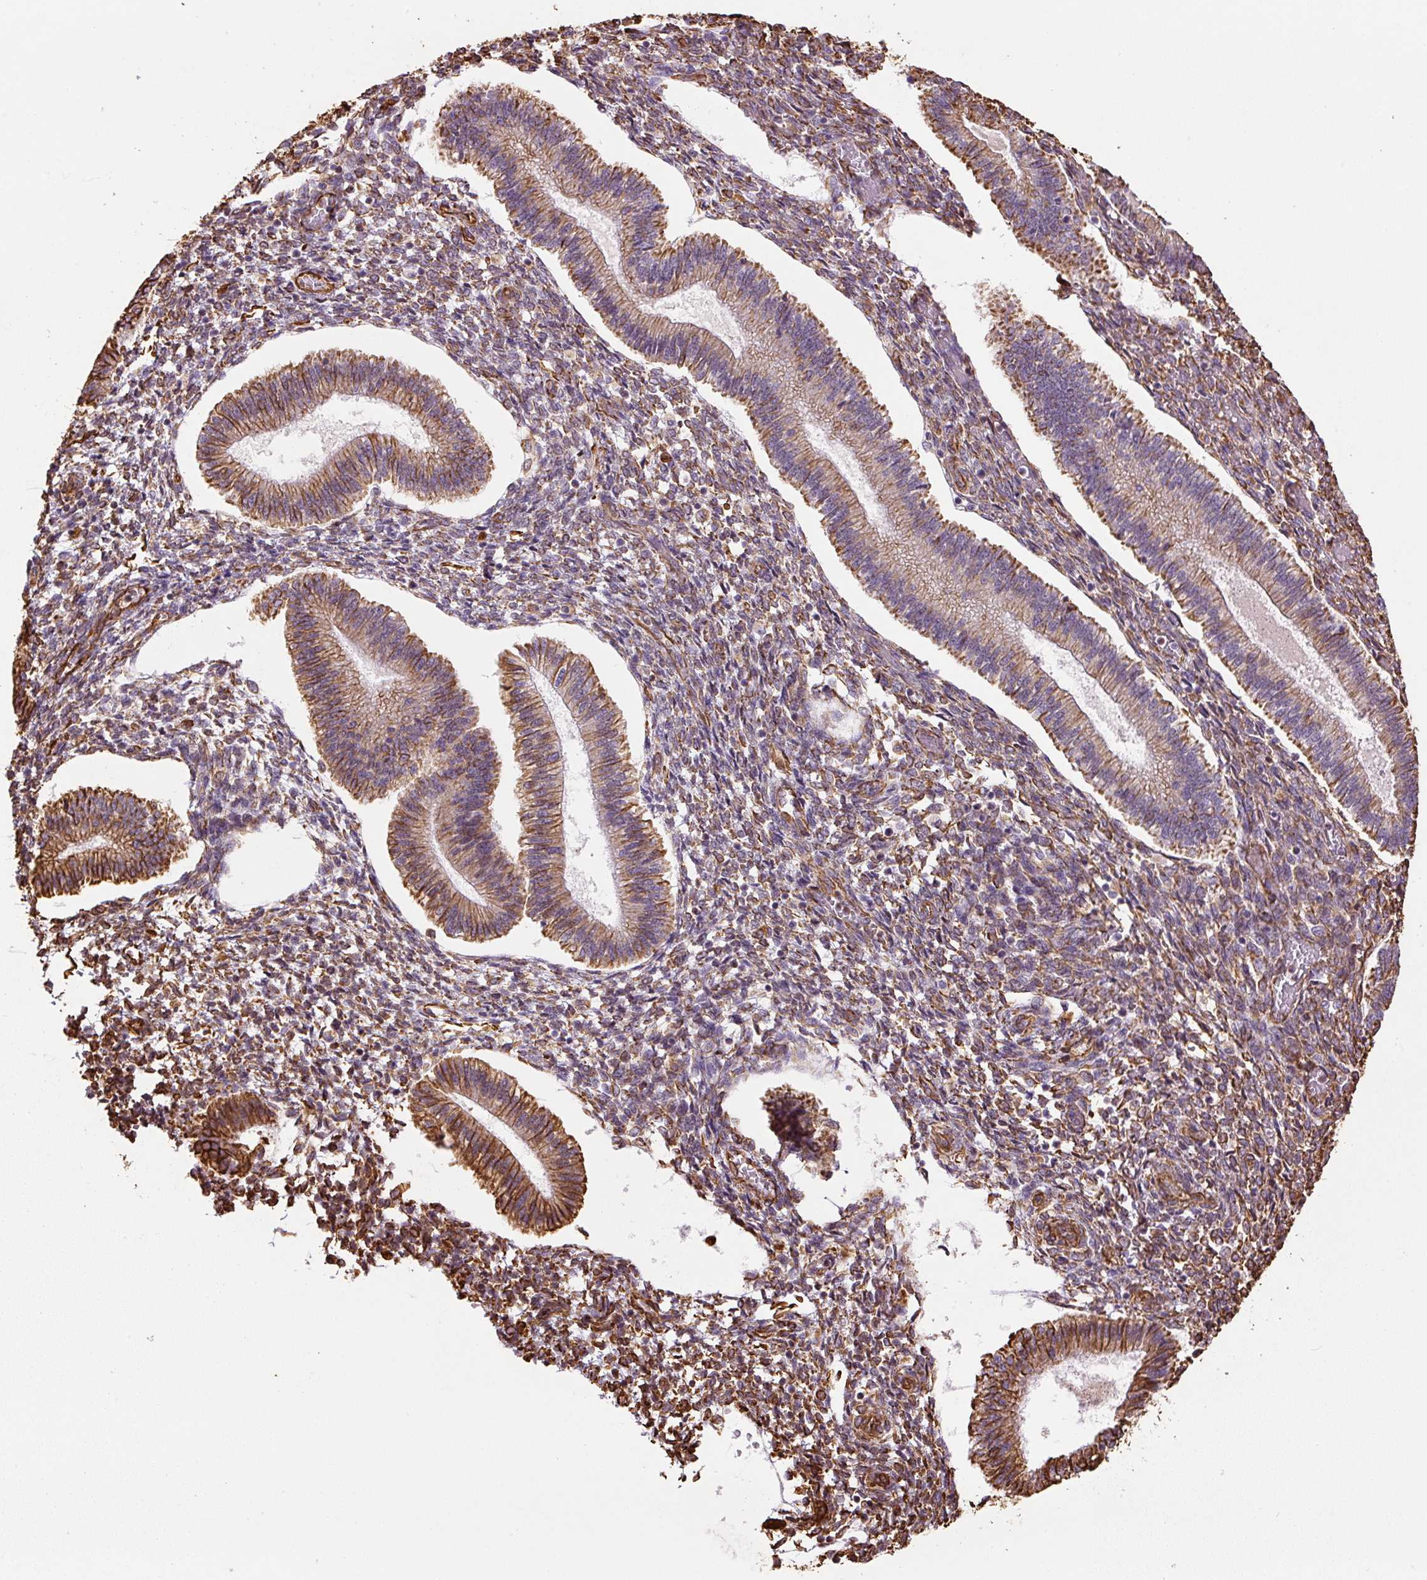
{"staining": {"intensity": "strong", "quantity": "25%-75%", "location": "cytoplasmic/membranous"}, "tissue": "endometrium", "cell_type": "Cells in endometrial stroma", "image_type": "normal", "snomed": [{"axis": "morphology", "description": "Normal tissue, NOS"}, {"axis": "topography", "description": "Endometrium"}], "caption": "Protein expression analysis of normal endometrium displays strong cytoplasmic/membranous expression in approximately 25%-75% of cells in endometrial stroma.", "gene": "VIM", "patient": {"sex": "female", "age": 25}}